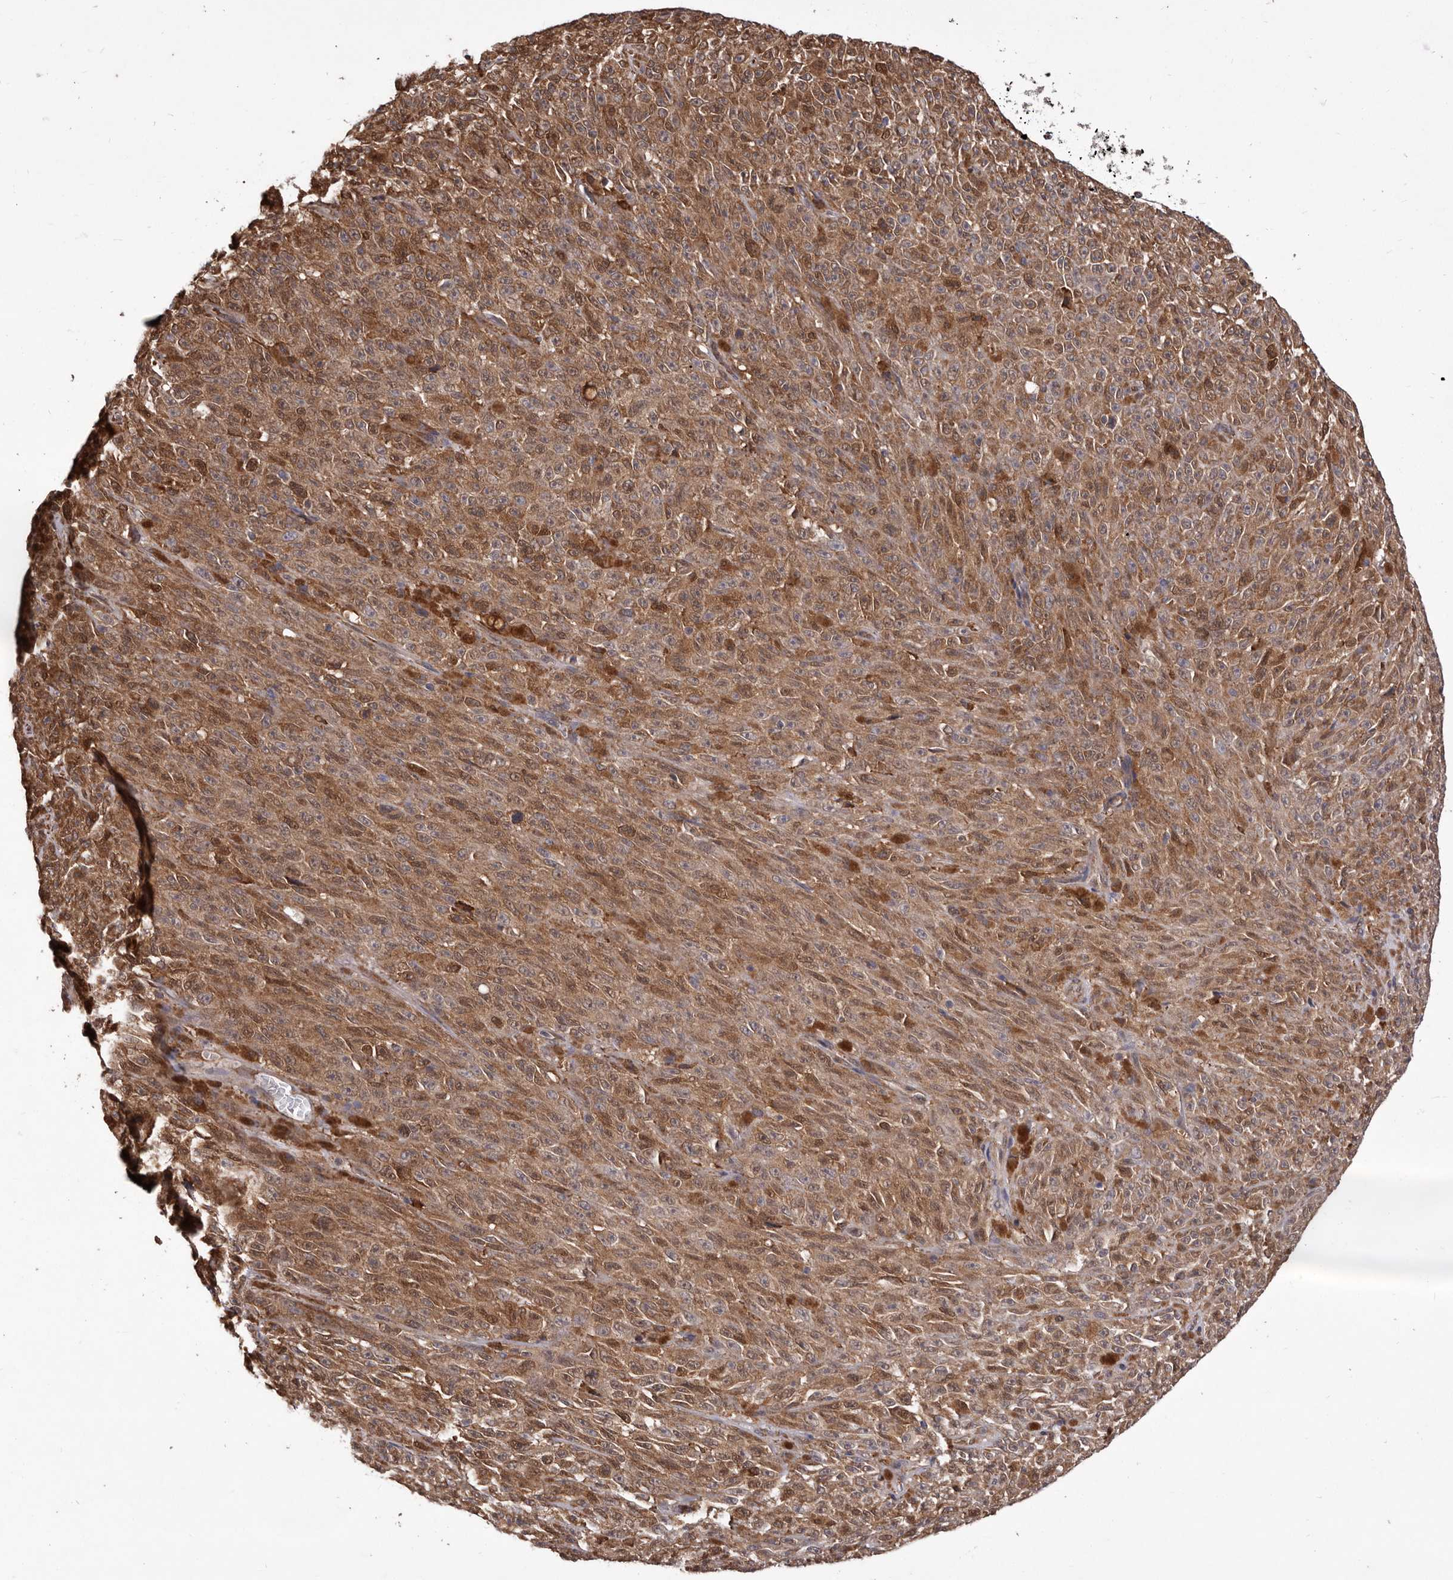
{"staining": {"intensity": "moderate", "quantity": ">75%", "location": "cytoplasmic/membranous"}, "tissue": "melanoma", "cell_type": "Tumor cells", "image_type": "cancer", "snomed": [{"axis": "morphology", "description": "Malignant melanoma, NOS"}, {"axis": "topography", "description": "Skin"}], "caption": "Protein expression analysis of melanoma reveals moderate cytoplasmic/membranous positivity in about >75% of tumor cells.", "gene": "RRM2B", "patient": {"sex": "female", "age": 82}}